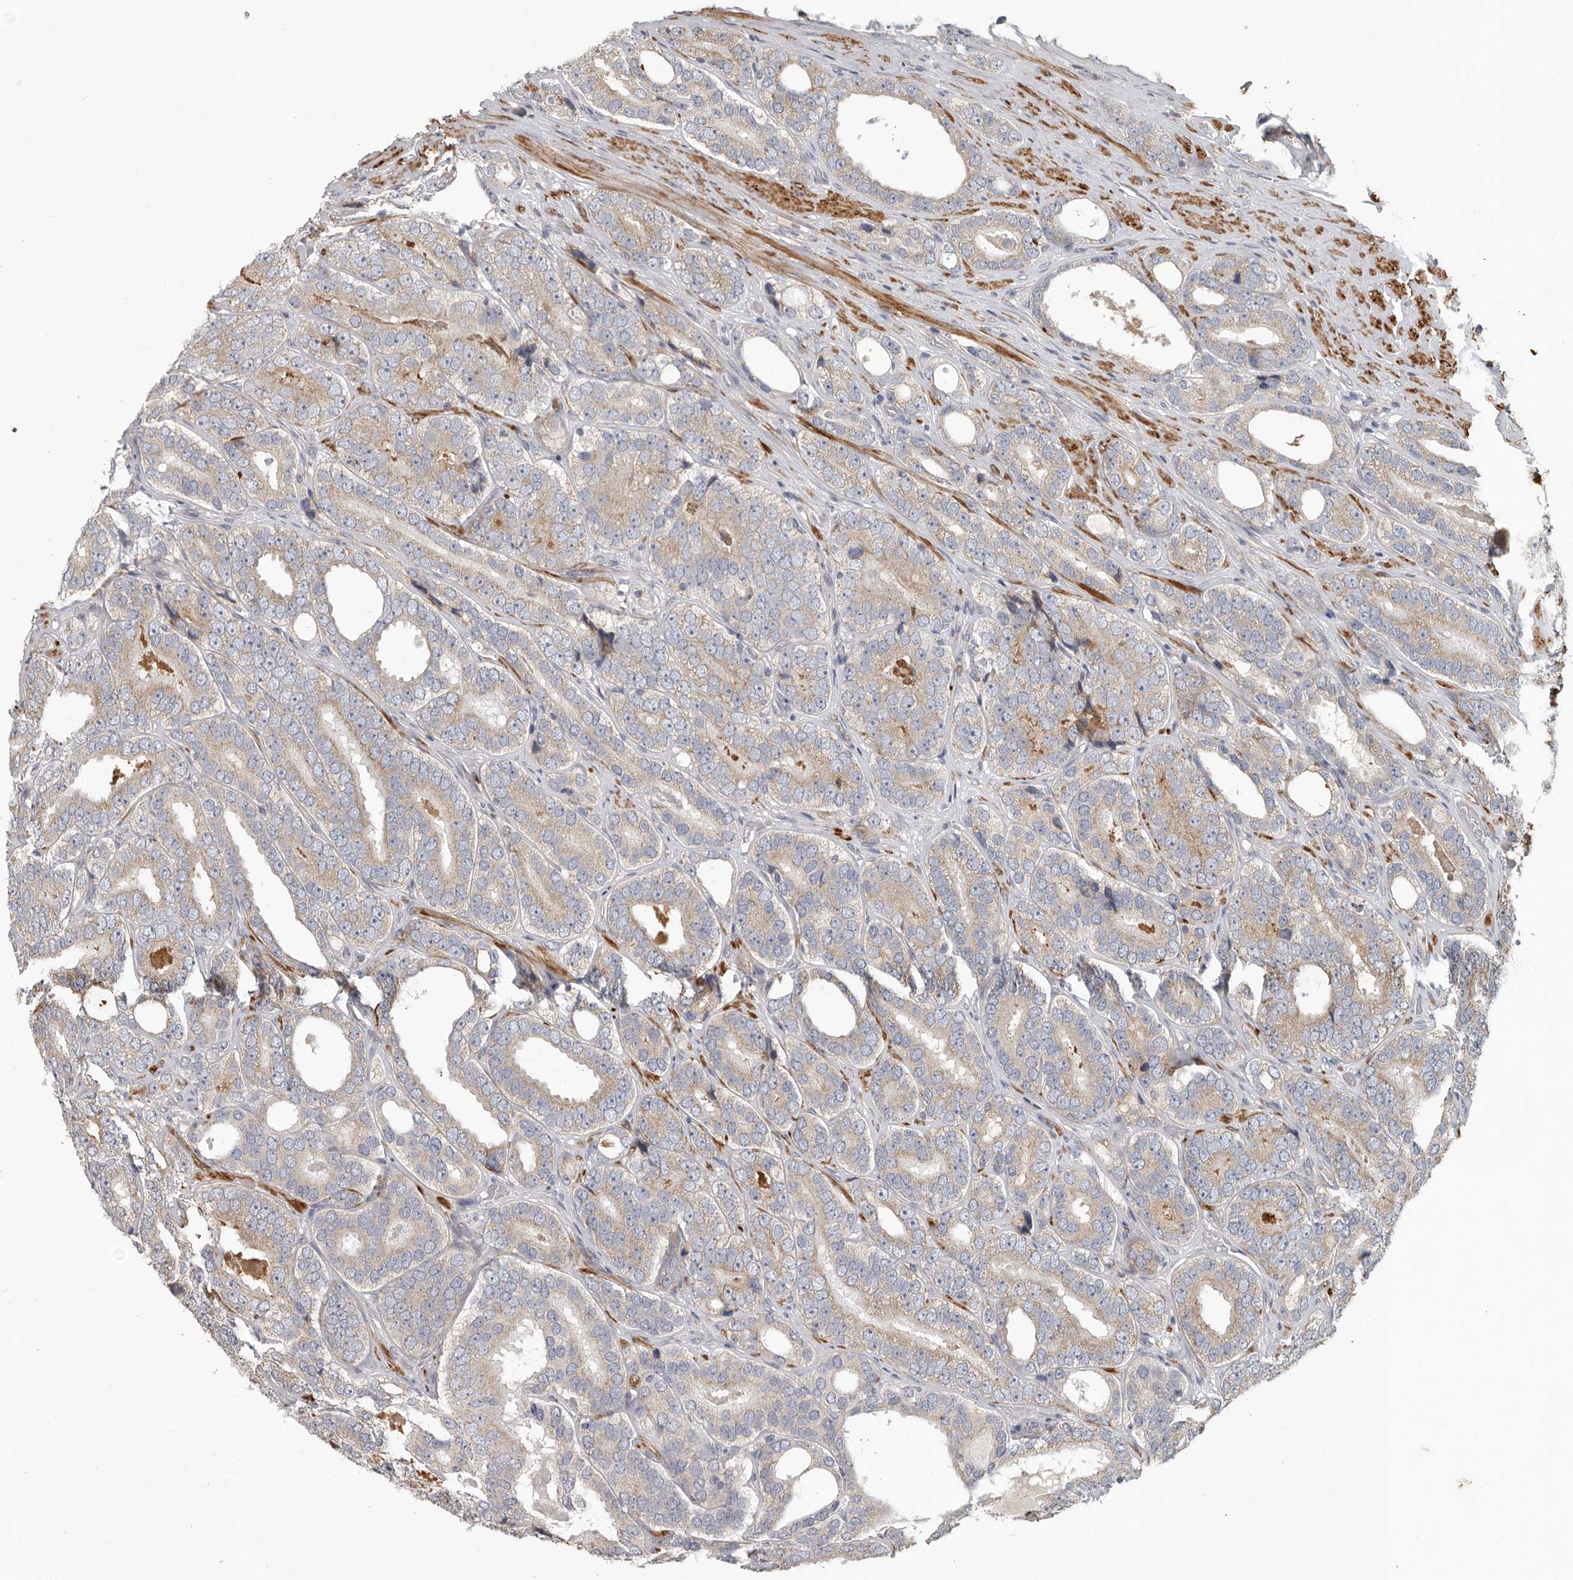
{"staining": {"intensity": "weak", "quantity": ">75%", "location": "cytoplasmic/membranous"}, "tissue": "prostate cancer", "cell_type": "Tumor cells", "image_type": "cancer", "snomed": [{"axis": "morphology", "description": "Adenocarcinoma, High grade"}, {"axis": "topography", "description": "Prostate"}], "caption": "The histopathology image demonstrates a brown stain indicating the presence of a protein in the cytoplasmic/membranous of tumor cells in prostate cancer. (Stains: DAB (3,3'-diaminobenzidine) in brown, nuclei in blue, Microscopy: brightfield microscopy at high magnification).", "gene": "UNK", "patient": {"sex": "male", "age": 56}}